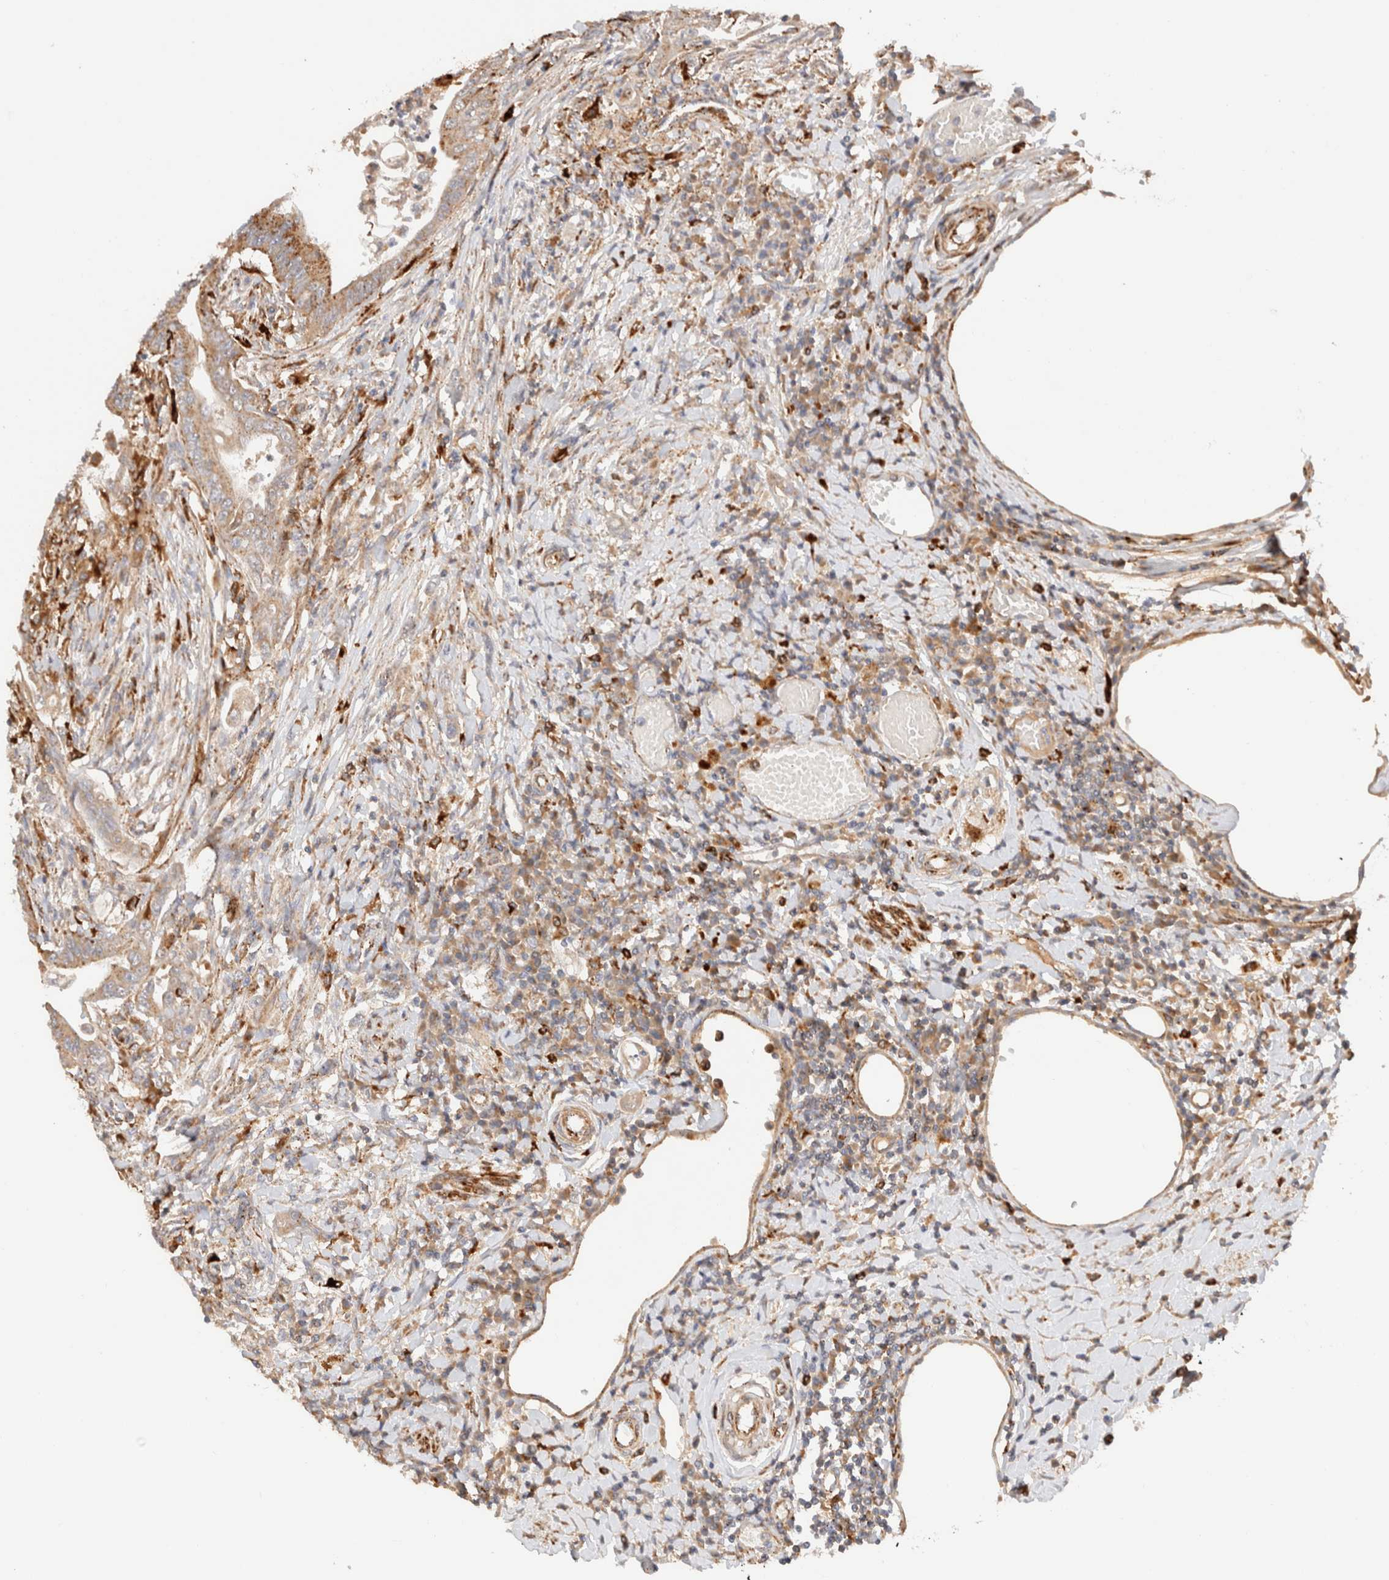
{"staining": {"intensity": "moderate", "quantity": ">75%", "location": "cytoplasmic/membranous"}, "tissue": "colorectal cancer", "cell_type": "Tumor cells", "image_type": "cancer", "snomed": [{"axis": "morphology", "description": "Adenoma, NOS"}, {"axis": "morphology", "description": "Adenocarcinoma, NOS"}, {"axis": "topography", "description": "Colon"}], "caption": "An image of human colorectal cancer stained for a protein demonstrates moderate cytoplasmic/membranous brown staining in tumor cells.", "gene": "RABEPK", "patient": {"sex": "male", "age": 79}}